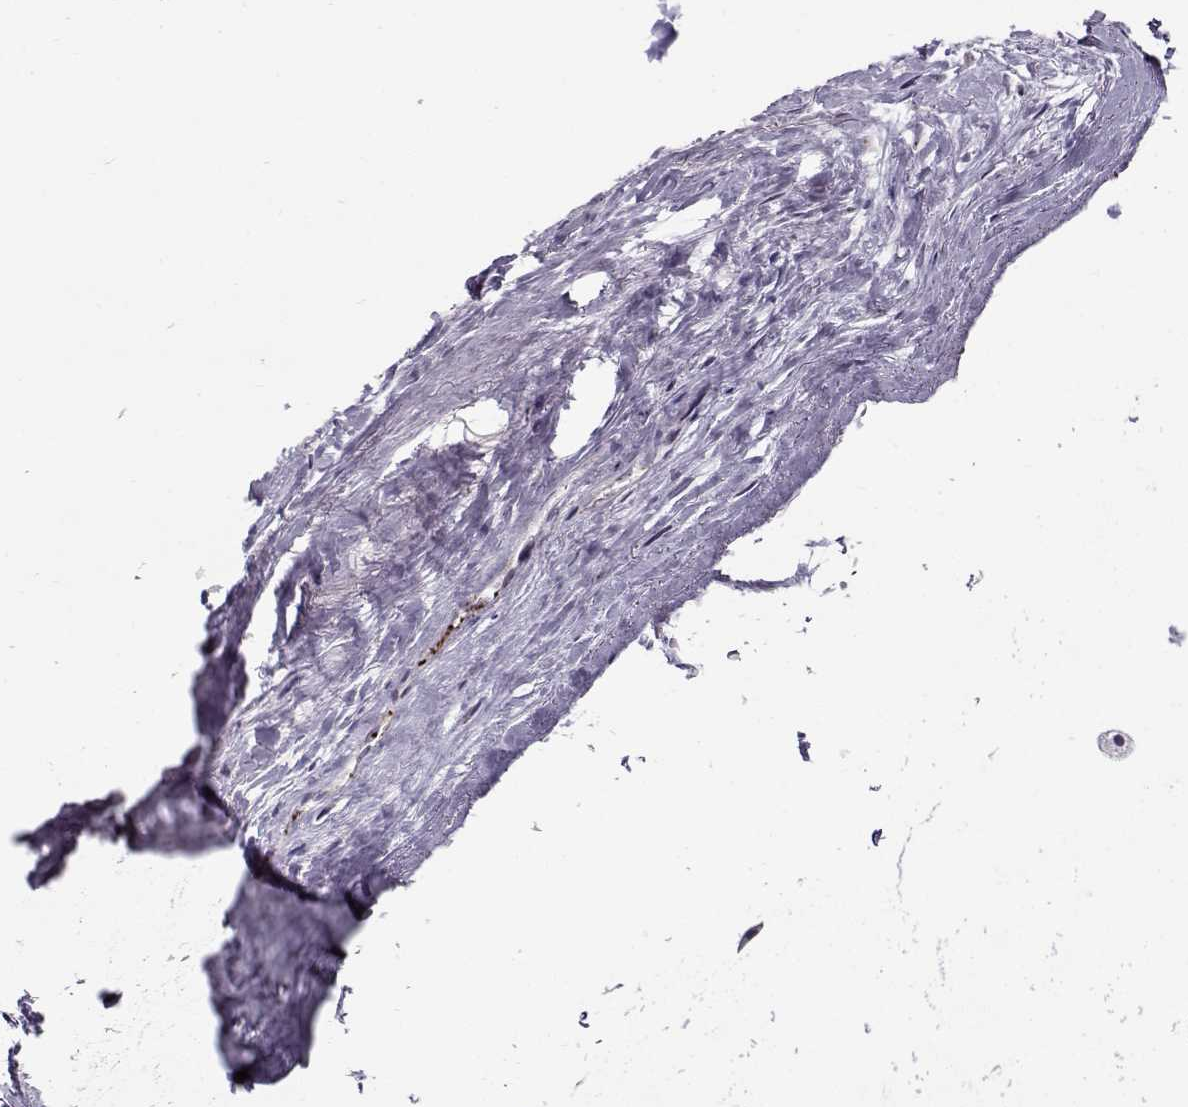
{"staining": {"intensity": "negative", "quantity": "none", "location": "none"}, "tissue": "soft tissue", "cell_type": "Fibroblasts", "image_type": "normal", "snomed": [{"axis": "morphology", "description": "Normal tissue, NOS"}, {"axis": "topography", "description": "Cartilage tissue"}], "caption": "DAB immunohistochemical staining of benign soft tissue reveals no significant staining in fibroblasts. (DAB immunohistochemistry (IHC) with hematoxylin counter stain).", "gene": "KLF17", "patient": {"sex": "male", "age": 62}}